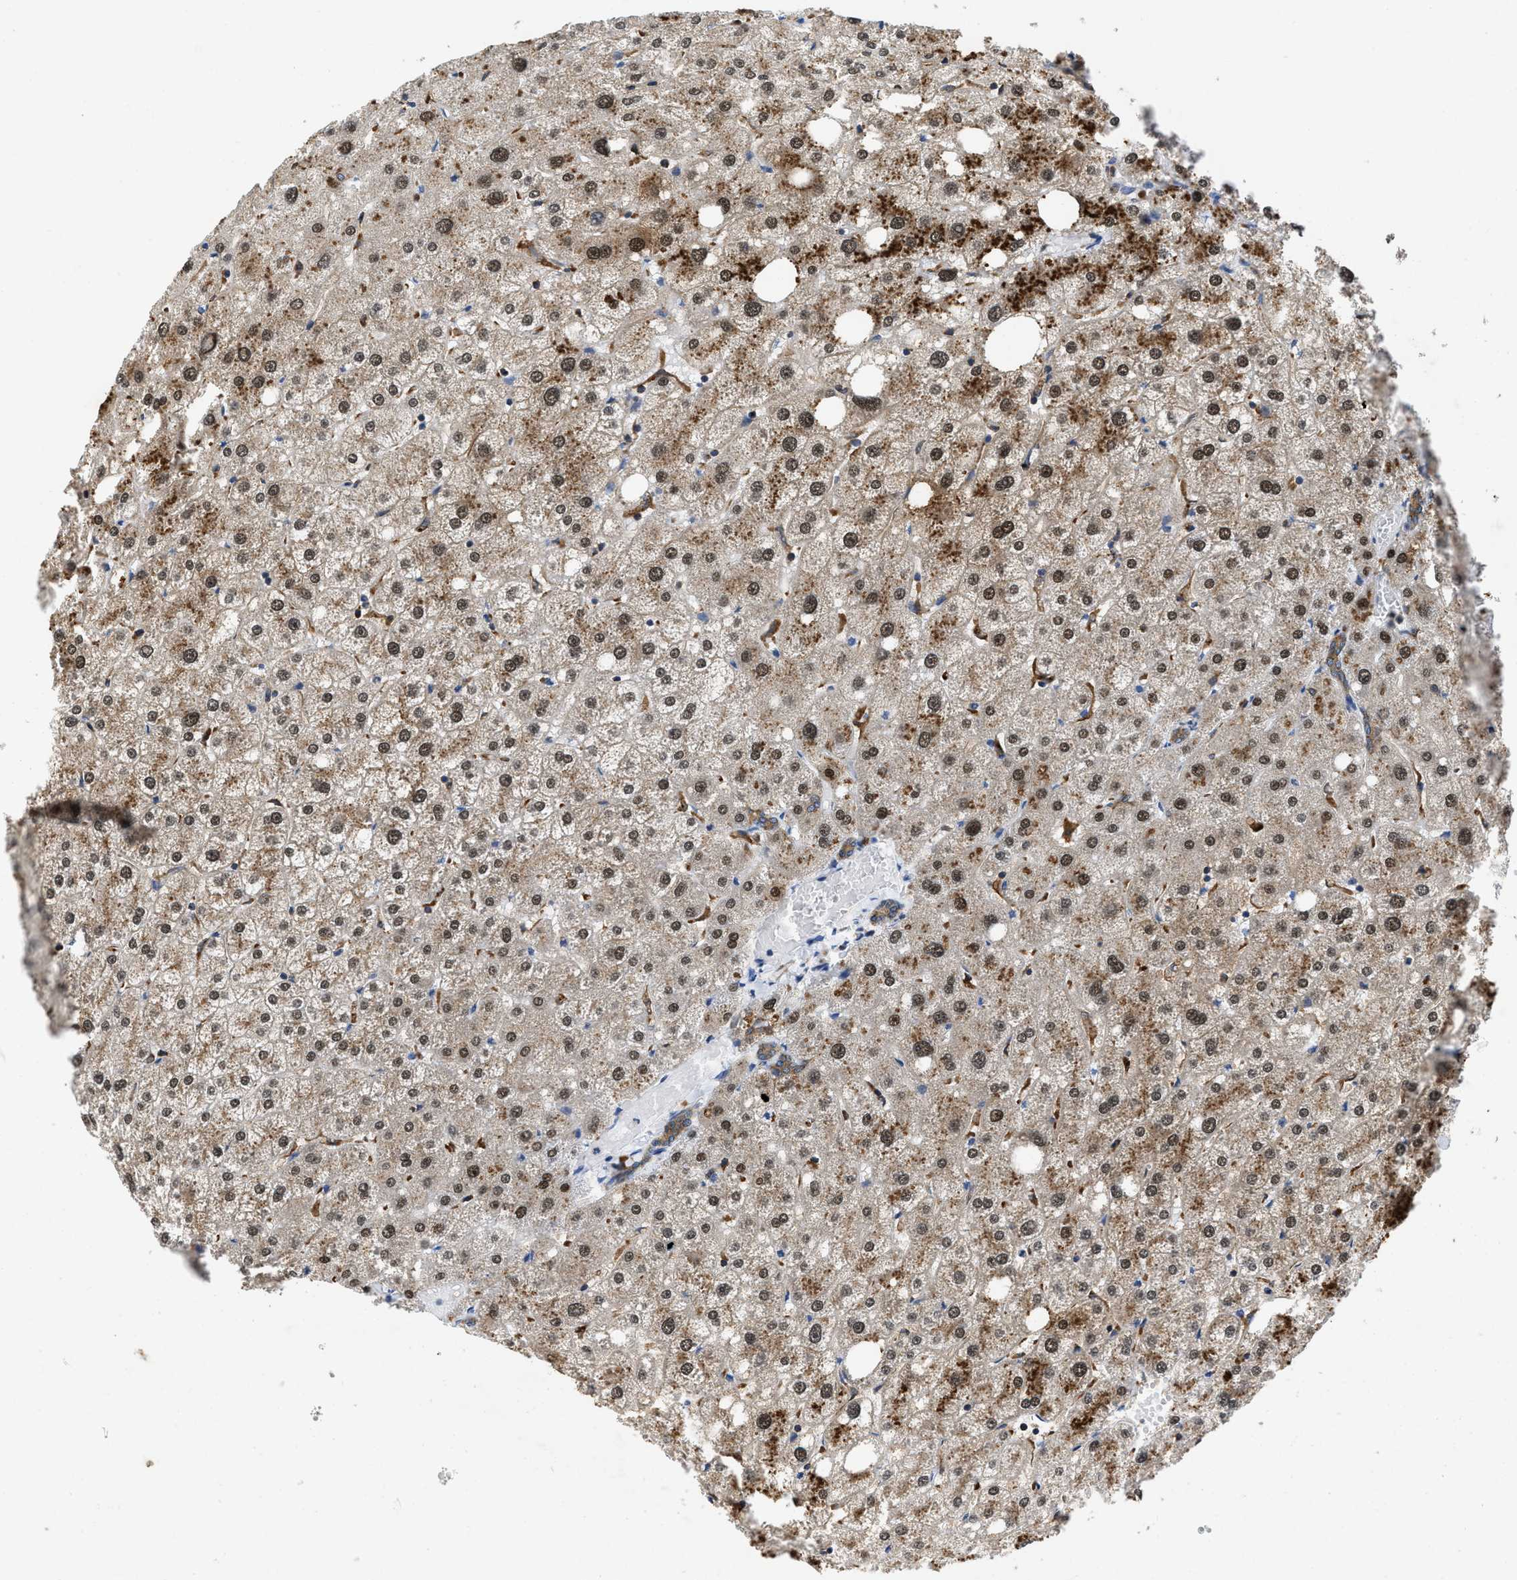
{"staining": {"intensity": "moderate", "quantity": ">75%", "location": "cytoplasmic/membranous"}, "tissue": "liver", "cell_type": "Cholangiocytes", "image_type": "normal", "snomed": [{"axis": "morphology", "description": "Normal tissue, NOS"}, {"axis": "topography", "description": "Liver"}], "caption": "Moderate cytoplasmic/membranous protein expression is present in about >75% of cholangiocytes in liver. The protein is shown in brown color, while the nuclei are stained blue.", "gene": "ENPP4", "patient": {"sex": "male", "age": 73}}